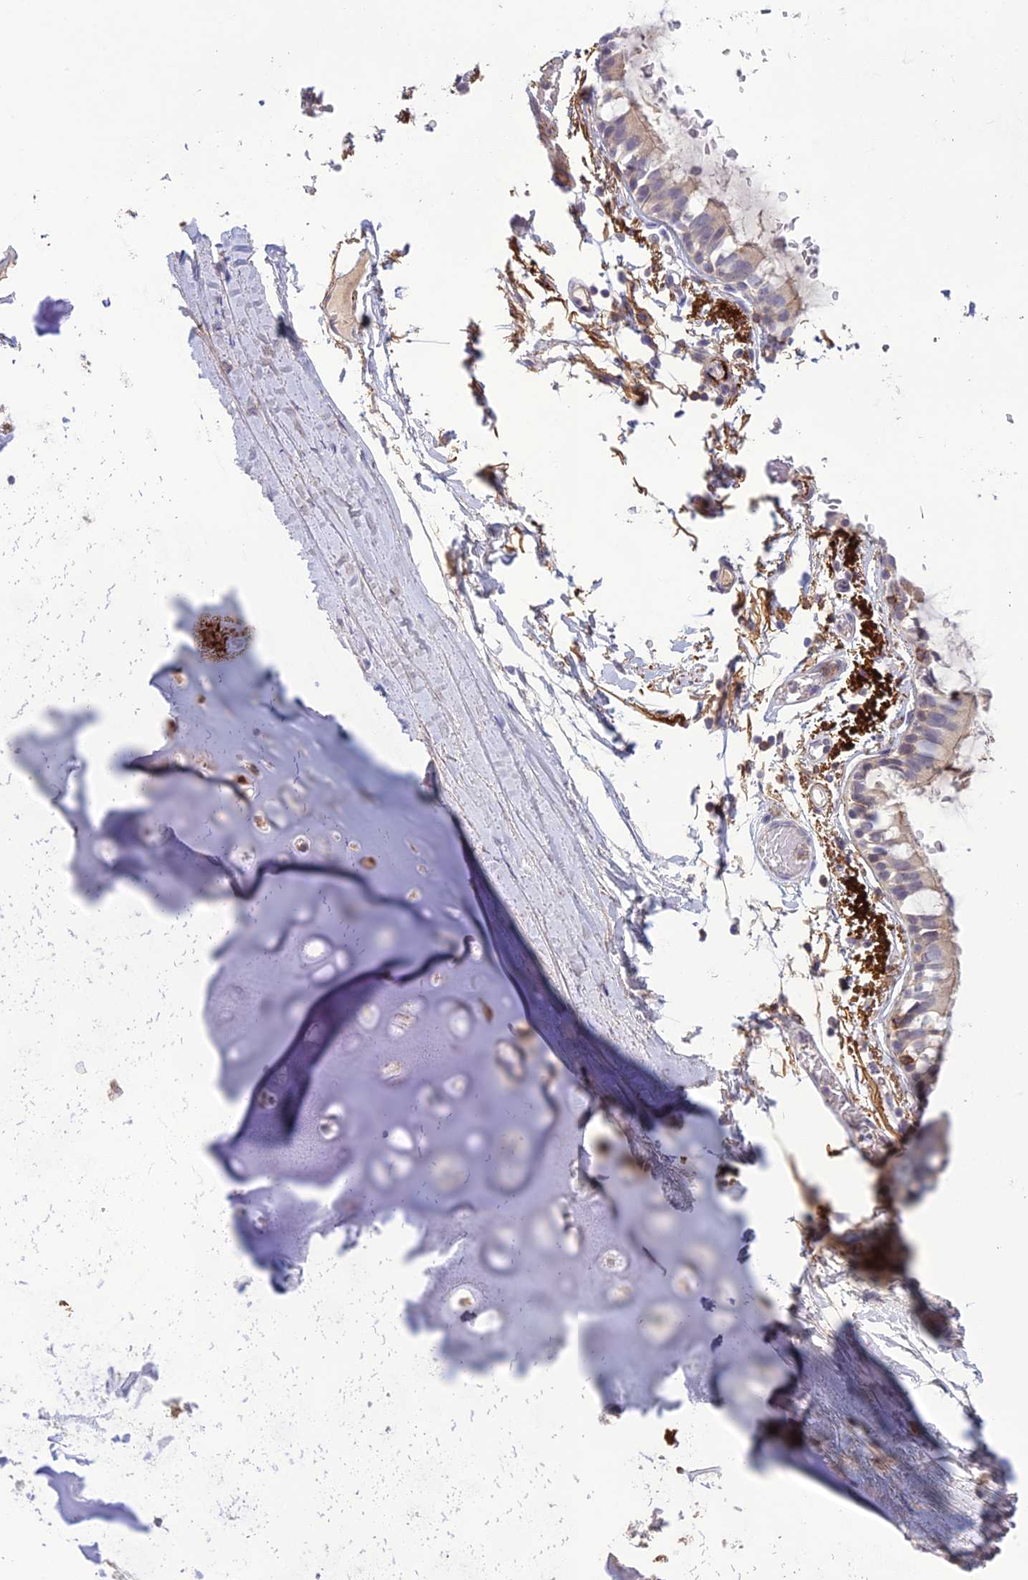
{"staining": {"intensity": "negative", "quantity": "none", "location": "none"}, "tissue": "adipose tissue", "cell_type": "Adipocytes", "image_type": "normal", "snomed": [{"axis": "morphology", "description": "Normal tissue, NOS"}, {"axis": "topography", "description": "Lymph node"}, {"axis": "topography", "description": "Bronchus"}], "caption": "DAB (3,3'-diaminobenzidine) immunohistochemical staining of benign adipose tissue reveals no significant staining in adipocytes.", "gene": "ITGAE", "patient": {"sex": "male", "age": 63}}